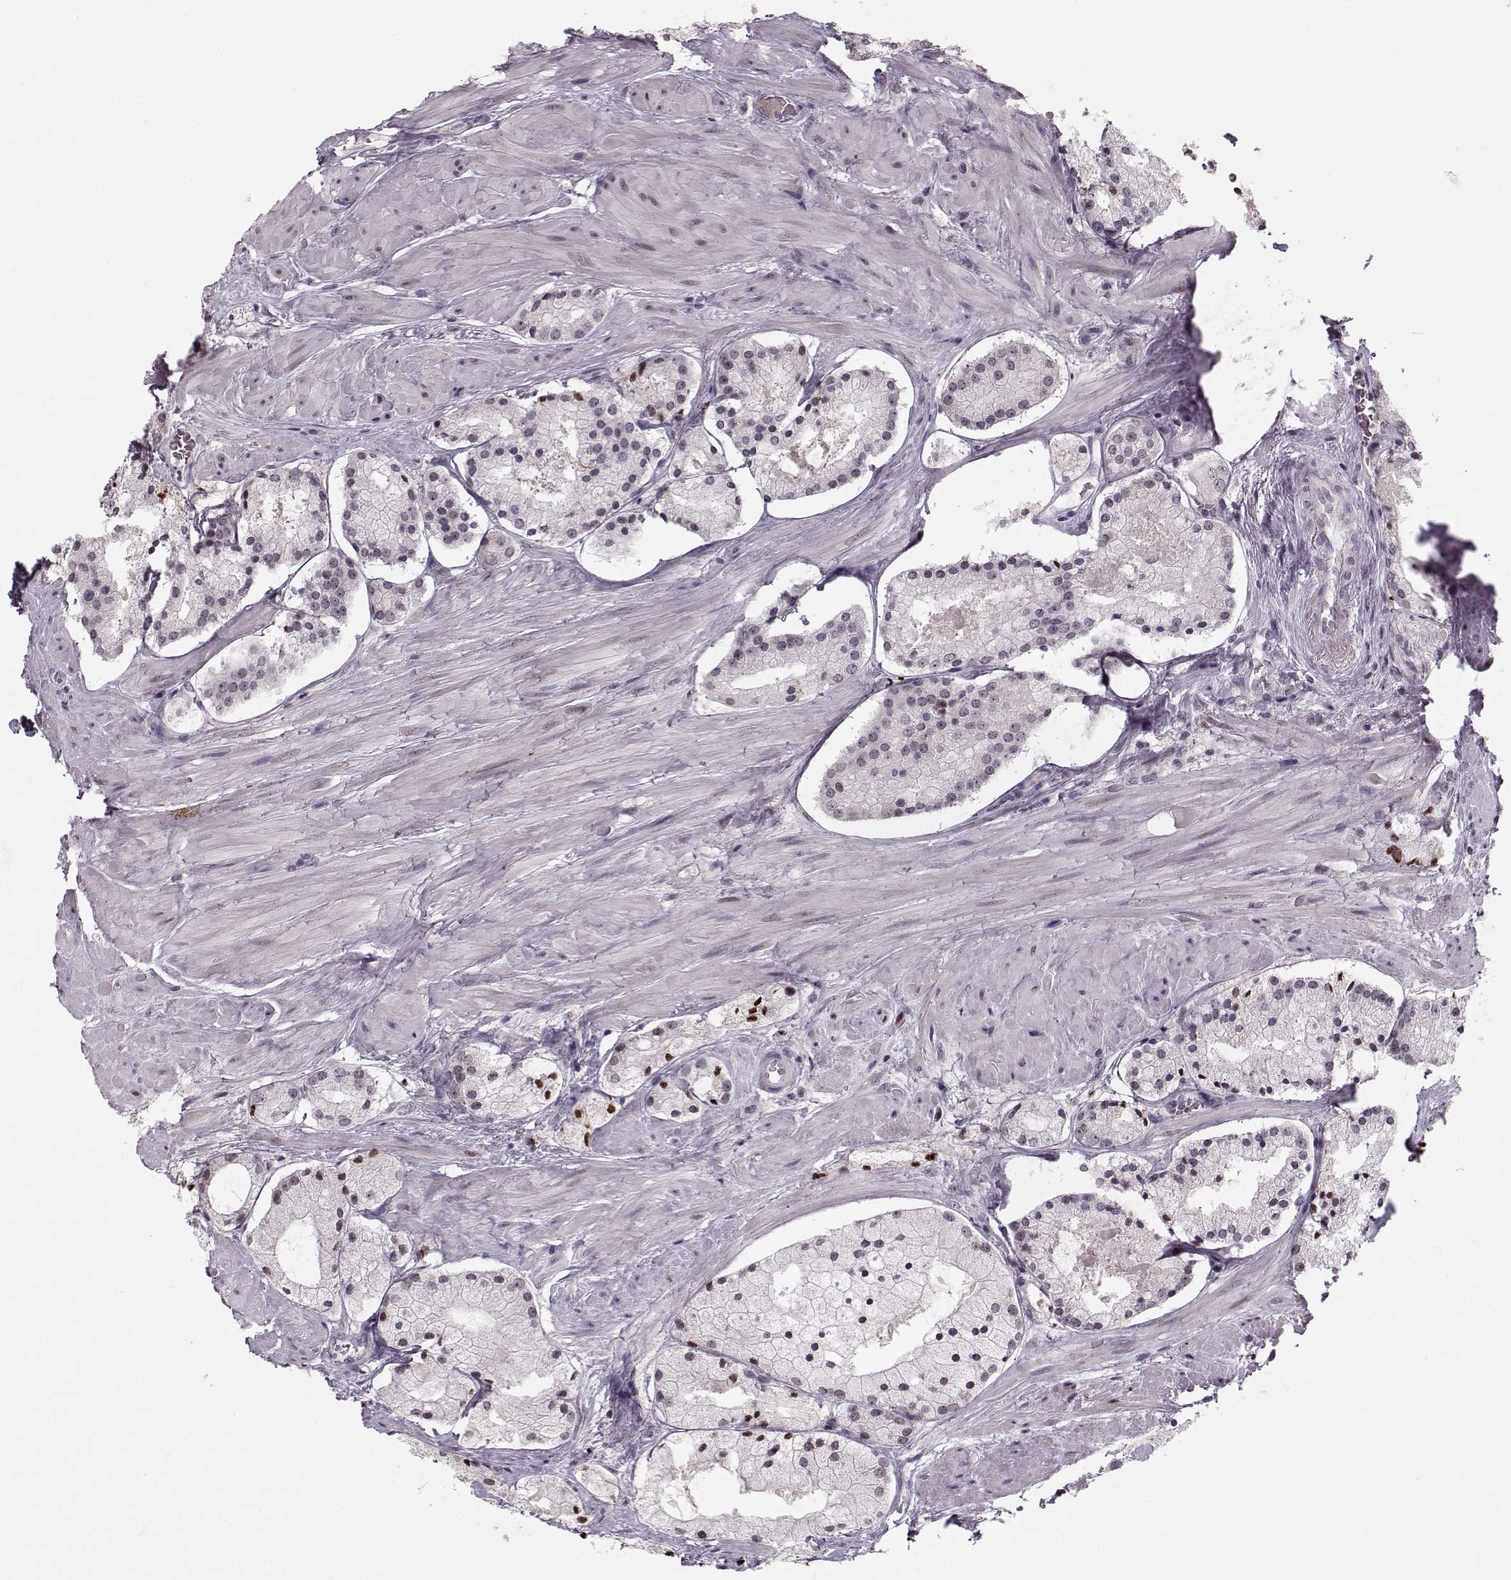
{"staining": {"intensity": "strong", "quantity": "<25%", "location": "nuclear"}, "tissue": "prostate cancer", "cell_type": "Tumor cells", "image_type": "cancer", "snomed": [{"axis": "morphology", "description": "Adenocarcinoma, NOS"}, {"axis": "morphology", "description": "Adenocarcinoma, High grade"}, {"axis": "topography", "description": "Prostate"}], "caption": "Protein expression analysis of human prostate cancer reveals strong nuclear staining in about <25% of tumor cells.", "gene": "DNAI3", "patient": {"sex": "male", "age": 64}}